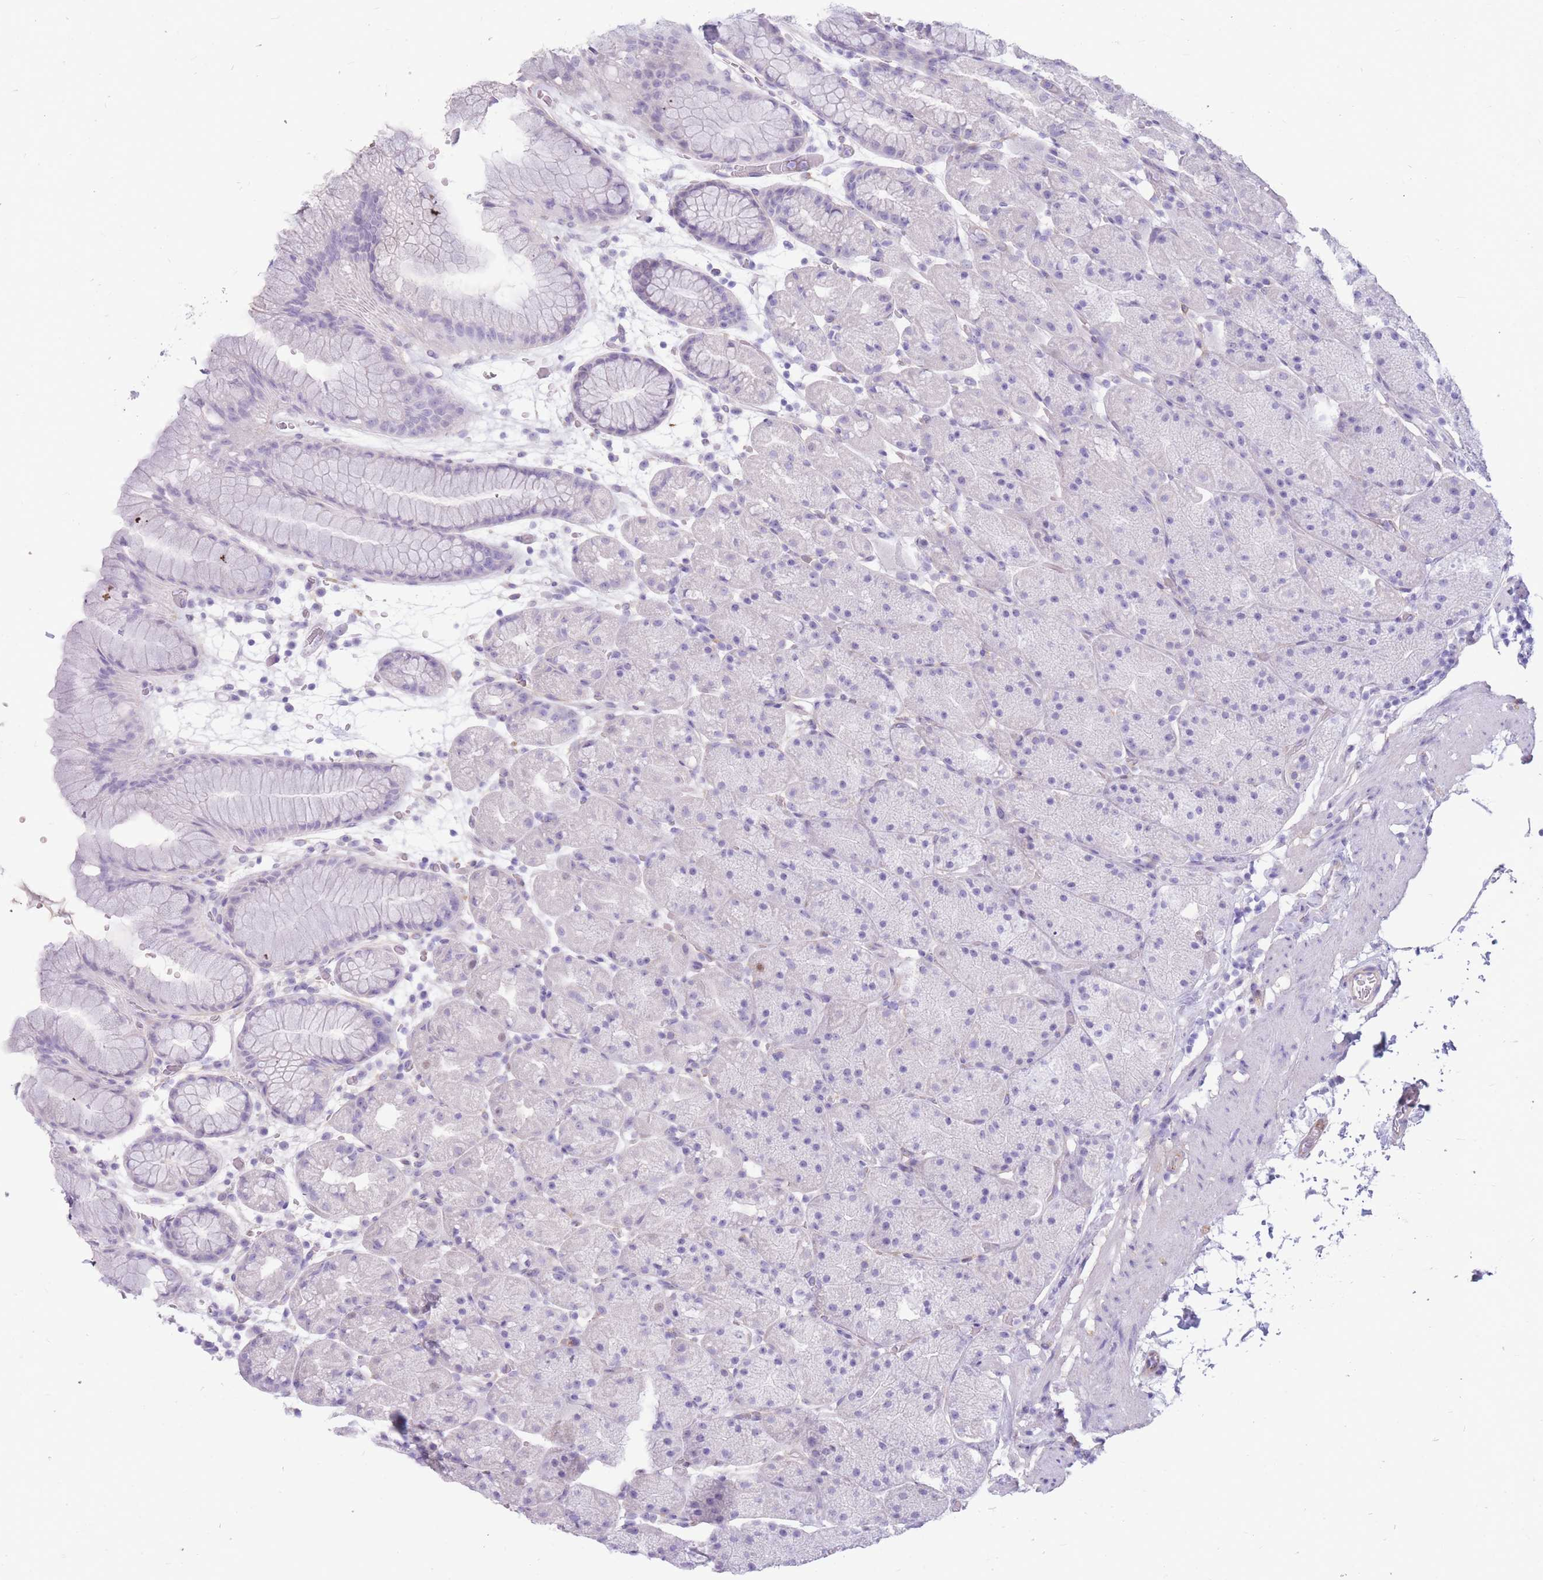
{"staining": {"intensity": "negative", "quantity": "none", "location": "none"}, "tissue": "stomach", "cell_type": "Glandular cells", "image_type": "normal", "snomed": [{"axis": "morphology", "description": "Normal tissue, NOS"}, {"axis": "topography", "description": "Stomach, upper"}, {"axis": "topography", "description": "Stomach, lower"}], "caption": "Immunohistochemical staining of normal human stomach reveals no significant expression in glandular cells.", "gene": "MTSS2", "patient": {"sex": "male", "age": 67}}